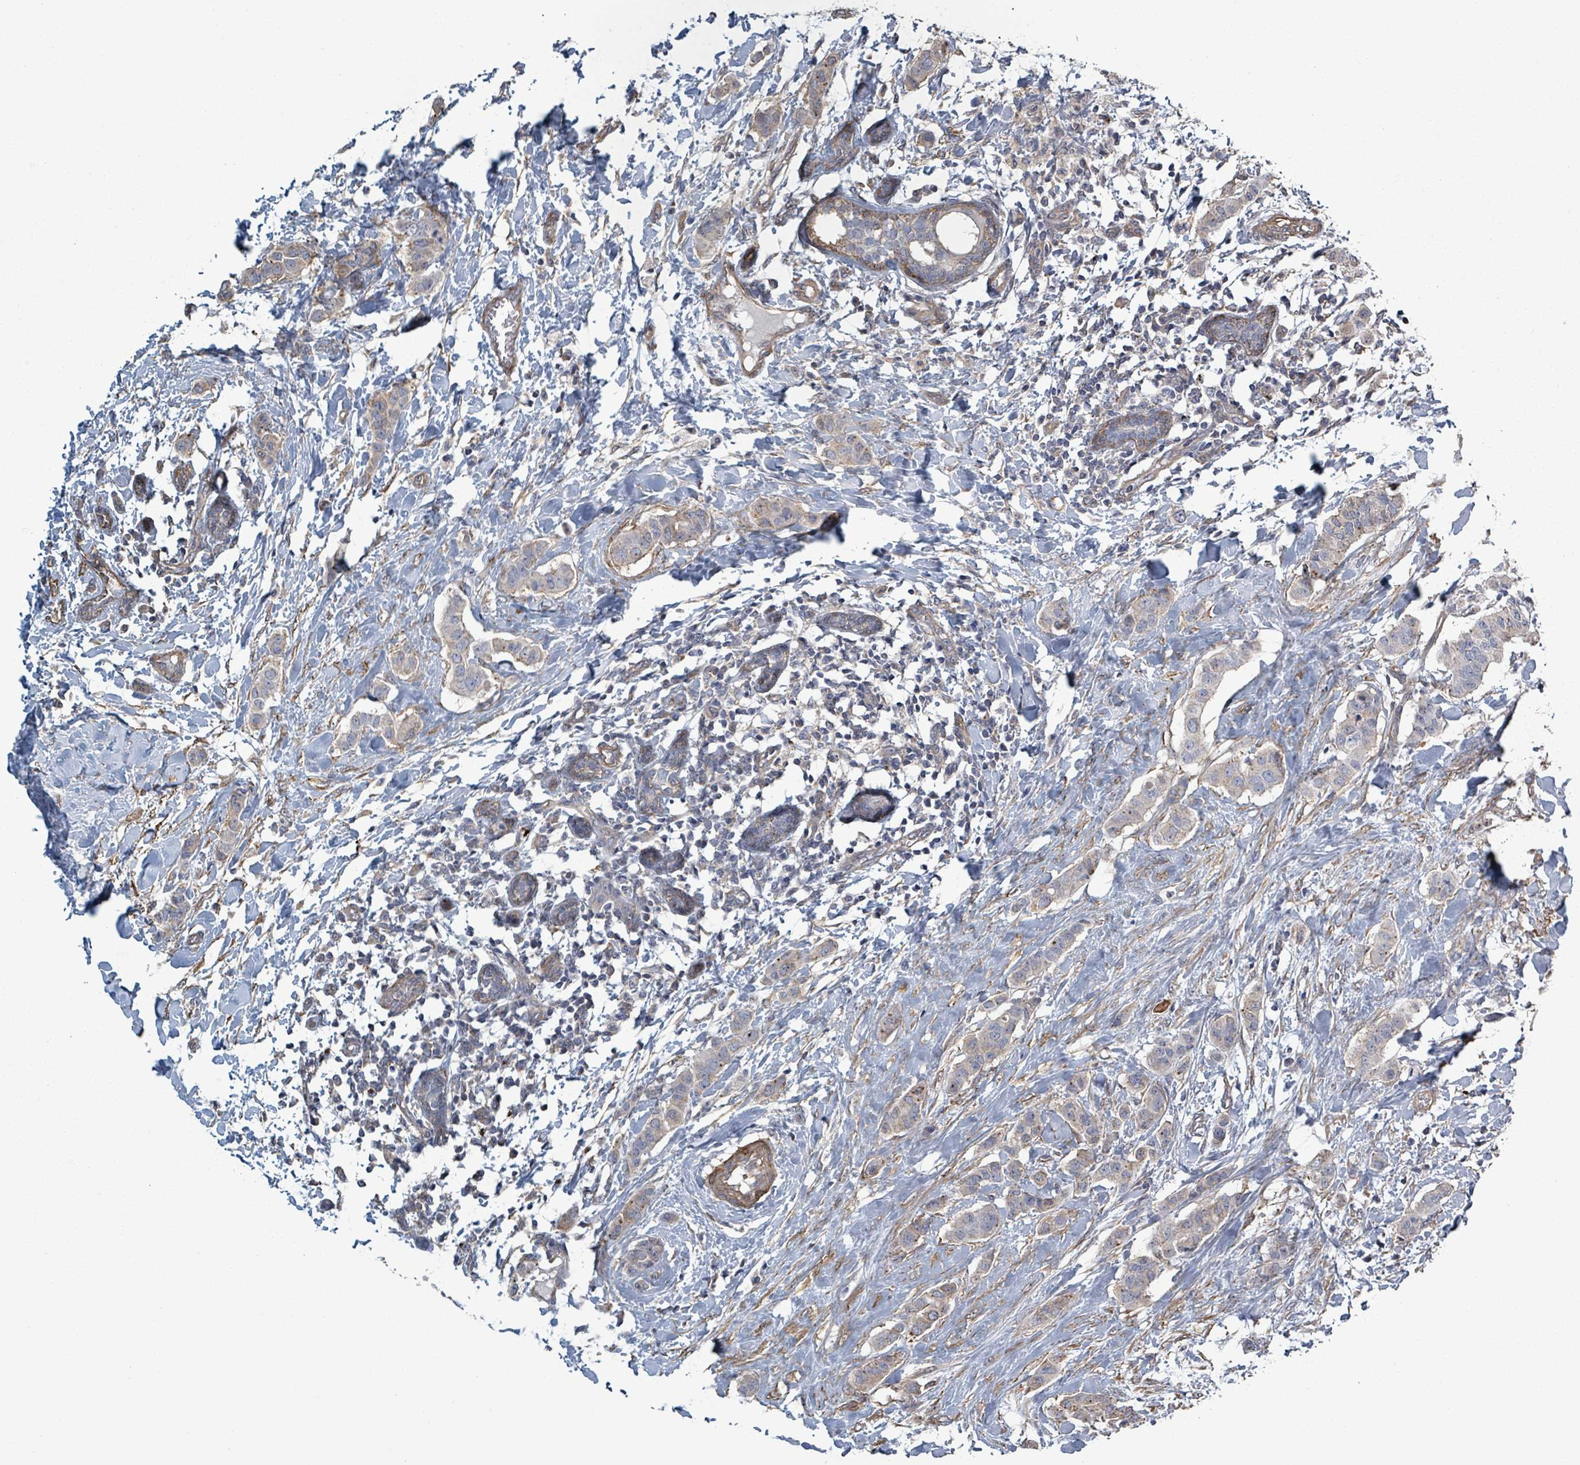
{"staining": {"intensity": "weak", "quantity": "<25%", "location": "cytoplasmic/membranous"}, "tissue": "breast cancer", "cell_type": "Tumor cells", "image_type": "cancer", "snomed": [{"axis": "morphology", "description": "Duct carcinoma"}, {"axis": "topography", "description": "Breast"}], "caption": "Photomicrograph shows no significant protein positivity in tumor cells of infiltrating ductal carcinoma (breast).", "gene": "ADCK1", "patient": {"sex": "female", "age": 40}}